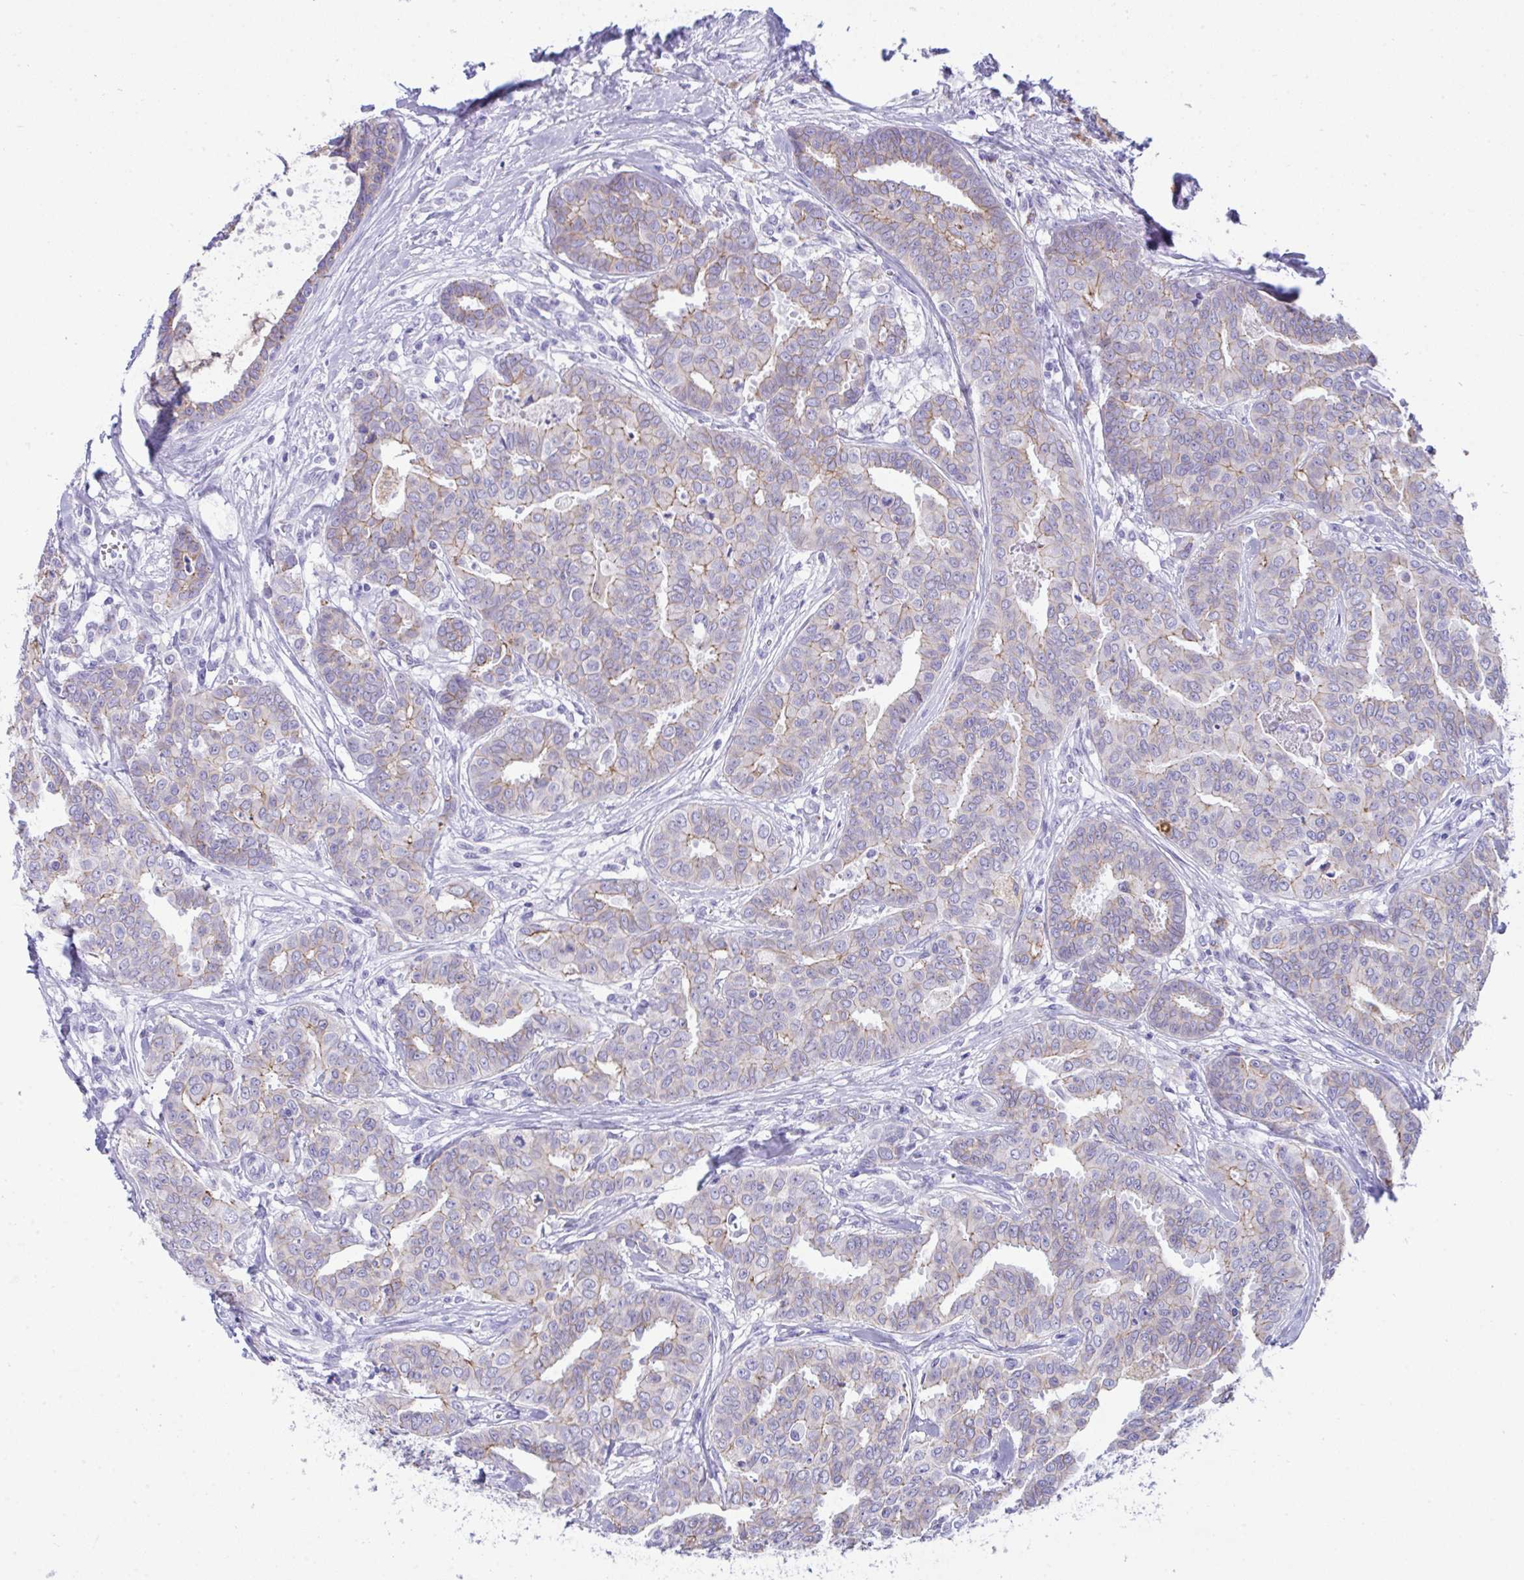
{"staining": {"intensity": "moderate", "quantity": "<25%", "location": "cytoplasmic/membranous"}, "tissue": "breast cancer", "cell_type": "Tumor cells", "image_type": "cancer", "snomed": [{"axis": "morphology", "description": "Duct carcinoma"}, {"axis": "topography", "description": "Breast"}], "caption": "About <25% of tumor cells in breast infiltrating ductal carcinoma exhibit moderate cytoplasmic/membranous protein staining as visualized by brown immunohistochemical staining.", "gene": "GLB1L2", "patient": {"sex": "female", "age": 45}}